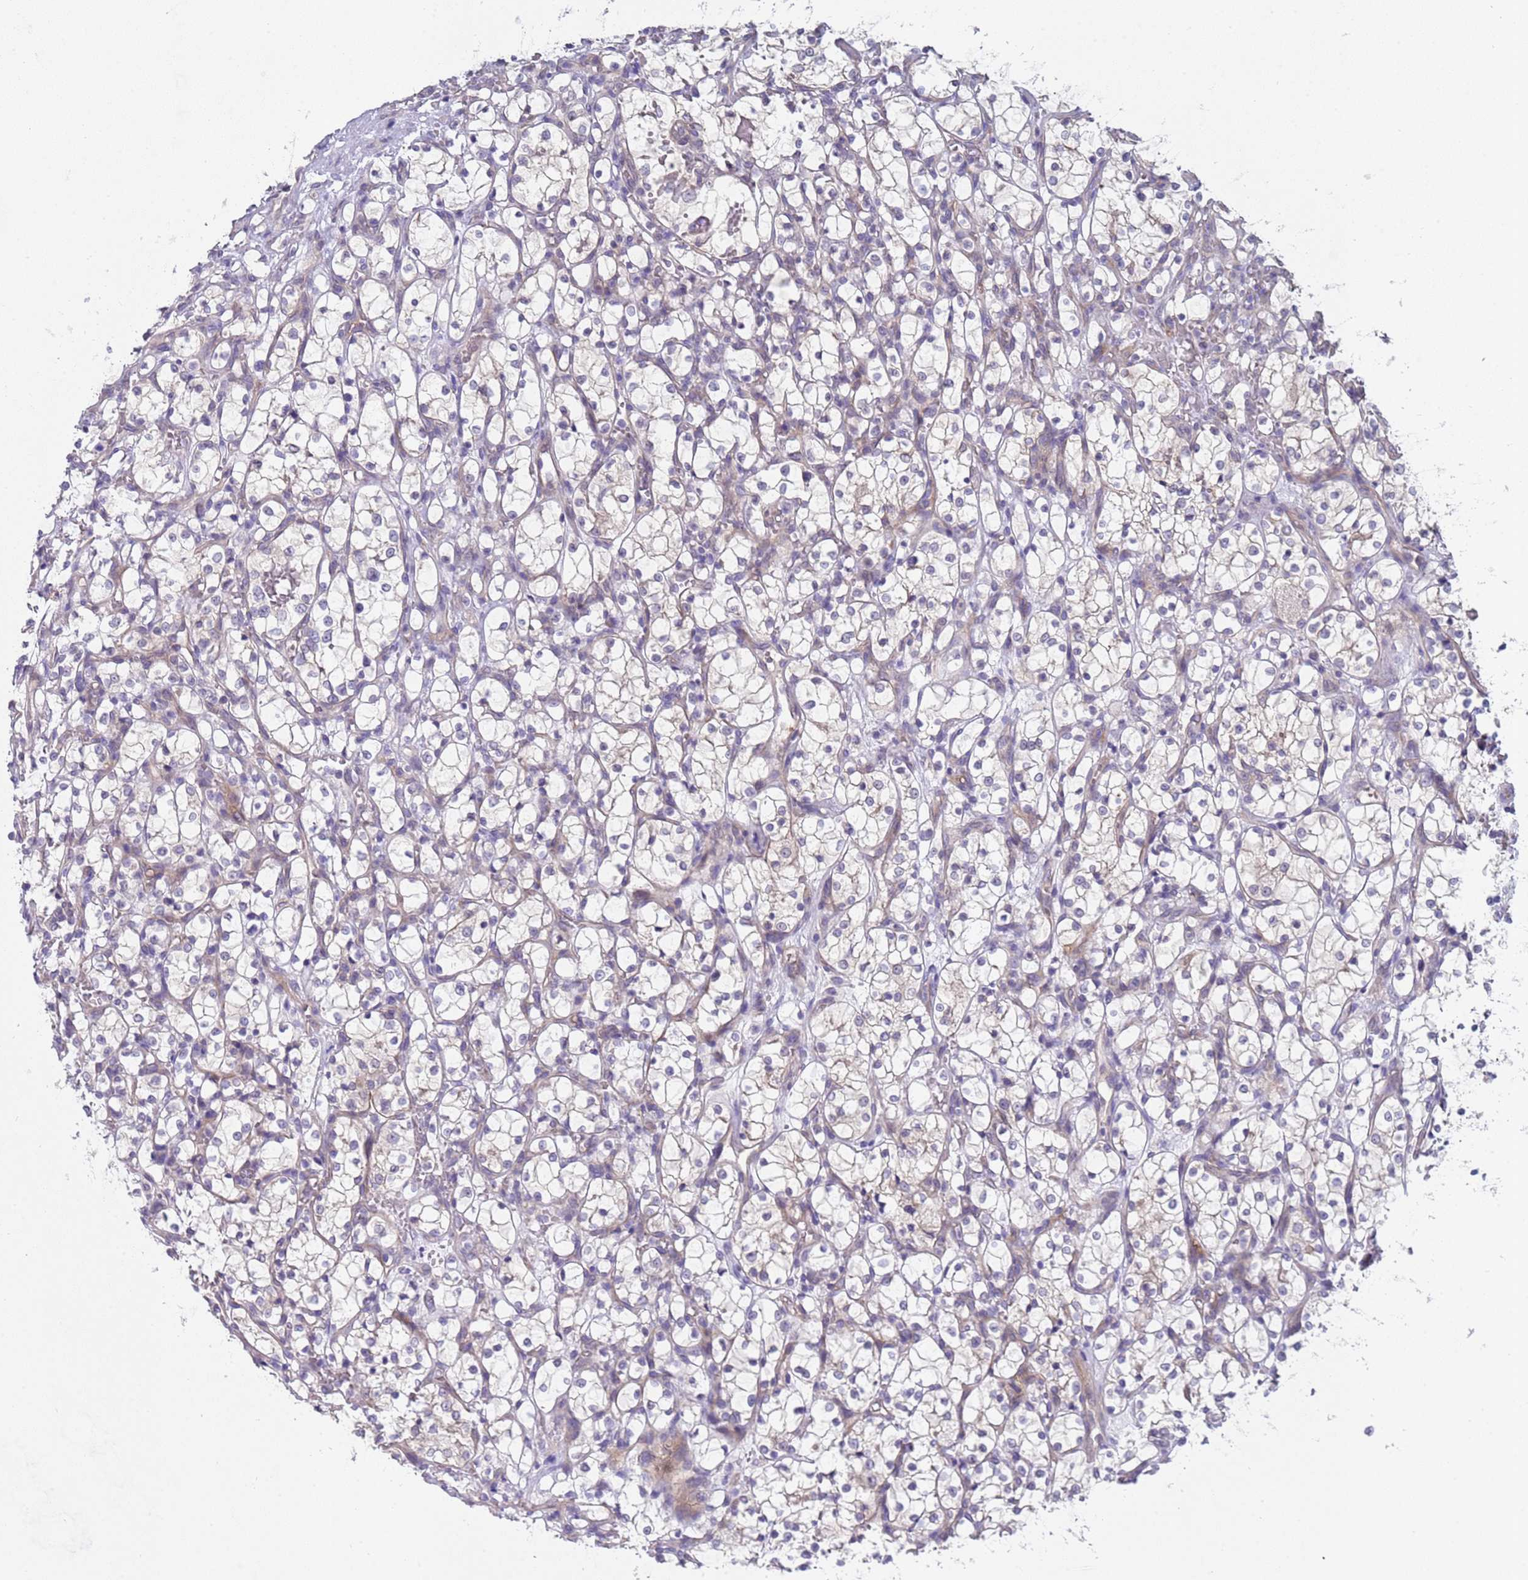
{"staining": {"intensity": "negative", "quantity": "none", "location": "none"}, "tissue": "renal cancer", "cell_type": "Tumor cells", "image_type": "cancer", "snomed": [{"axis": "morphology", "description": "Adenocarcinoma, NOS"}, {"axis": "topography", "description": "Kidney"}], "caption": "Immunohistochemistry (IHC) micrograph of renal cancer stained for a protein (brown), which exhibits no positivity in tumor cells.", "gene": "TRMT10A", "patient": {"sex": "female", "age": 69}}